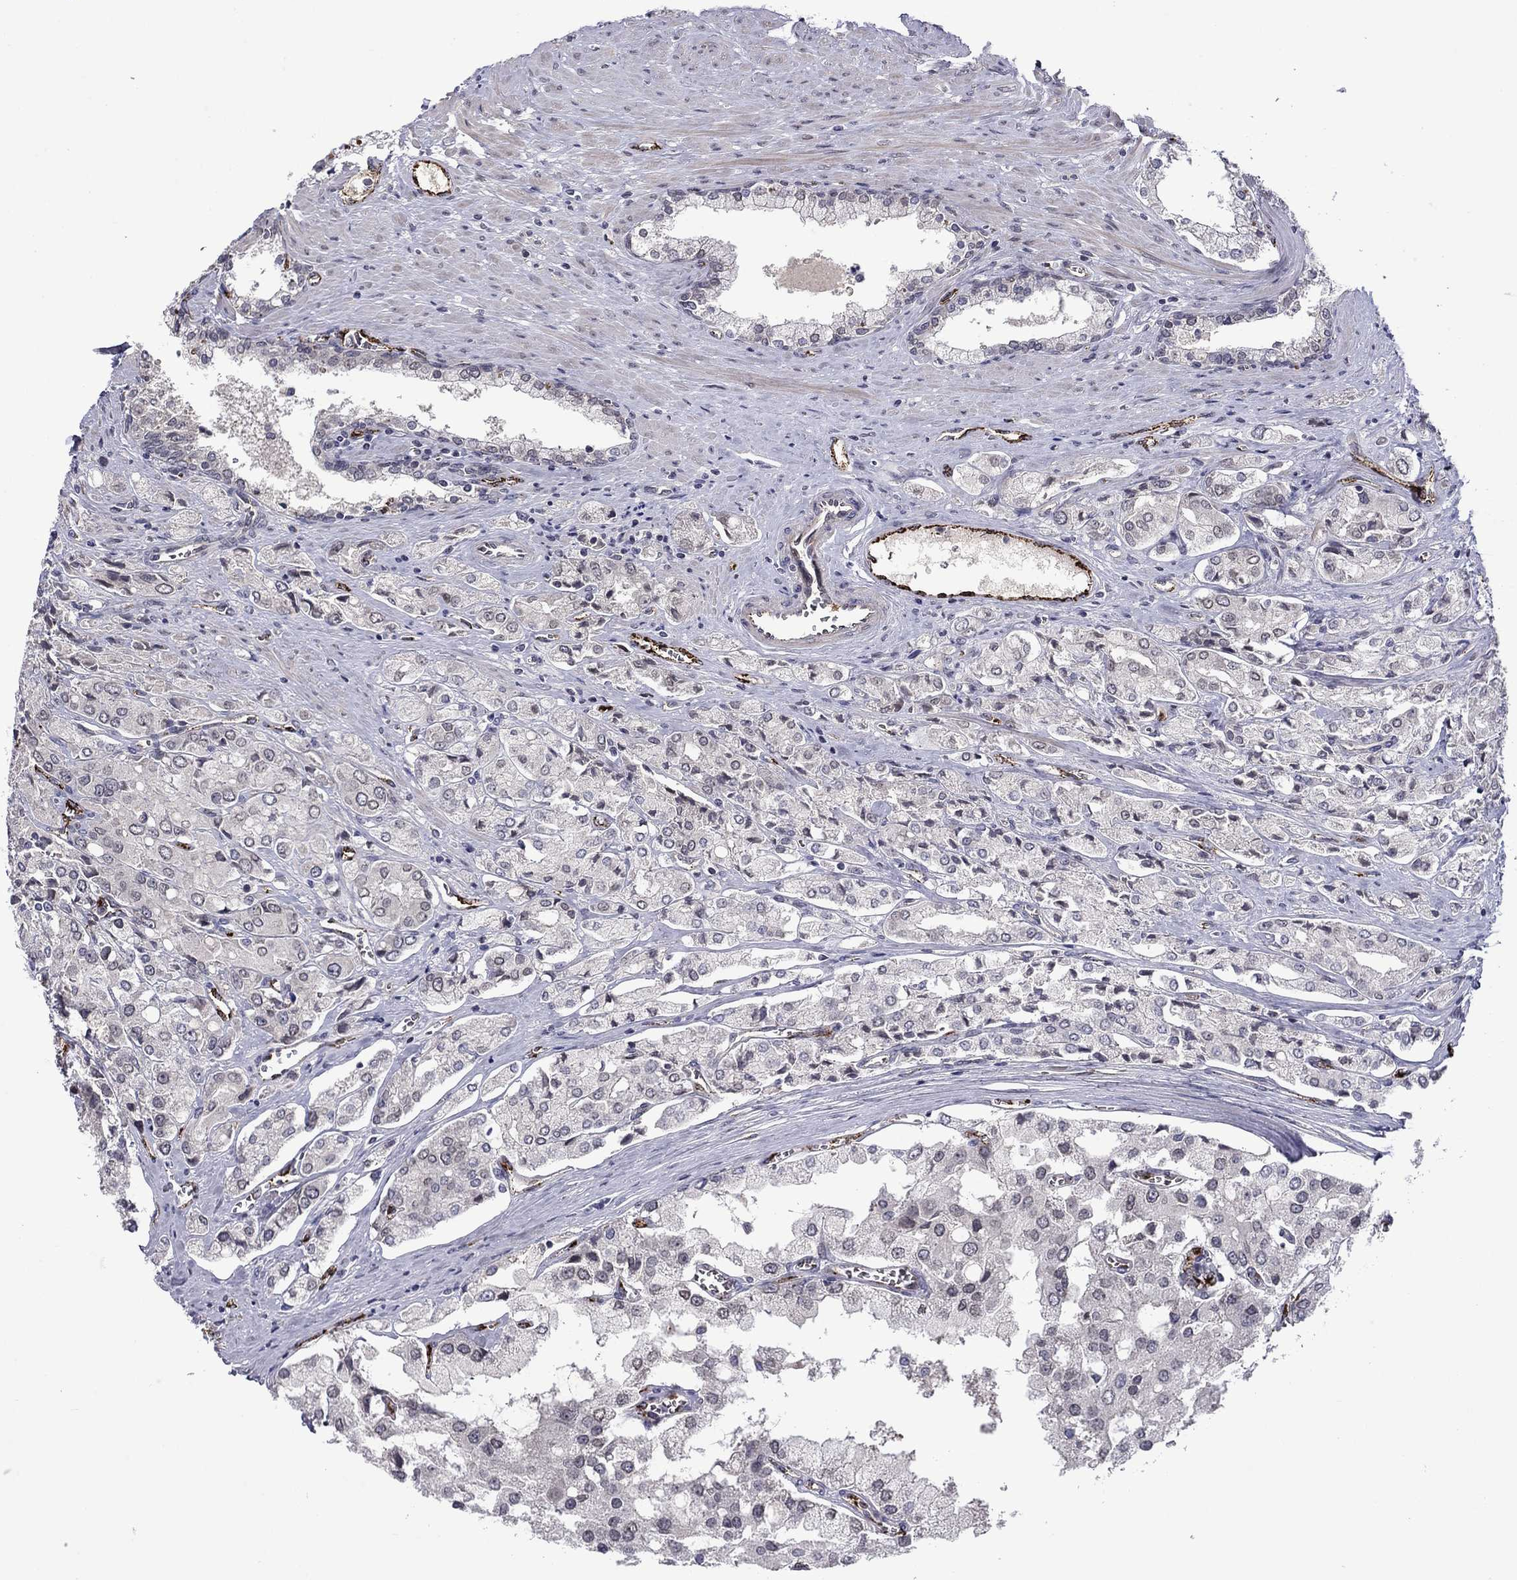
{"staining": {"intensity": "negative", "quantity": "none", "location": "none"}, "tissue": "prostate cancer", "cell_type": "Tumor cells", "image_type": "cancer", "snomed": [{"axis": "morphology", "description": "Adenocarcinoma, NOS"}, {"axis": "topography", "description": "Prostate and seminal vesicle, NOS"}, {"axis": "topography", "description": "Prostate"}], "caption": "High power microscopy histopathology image of an immunohistochemistry (IHC) histopathology image of prostate cancer, revealing no significant expression in tumor cells.", "gene": "SLITRK1", "patient": {"sex": "male", "age": 67}}